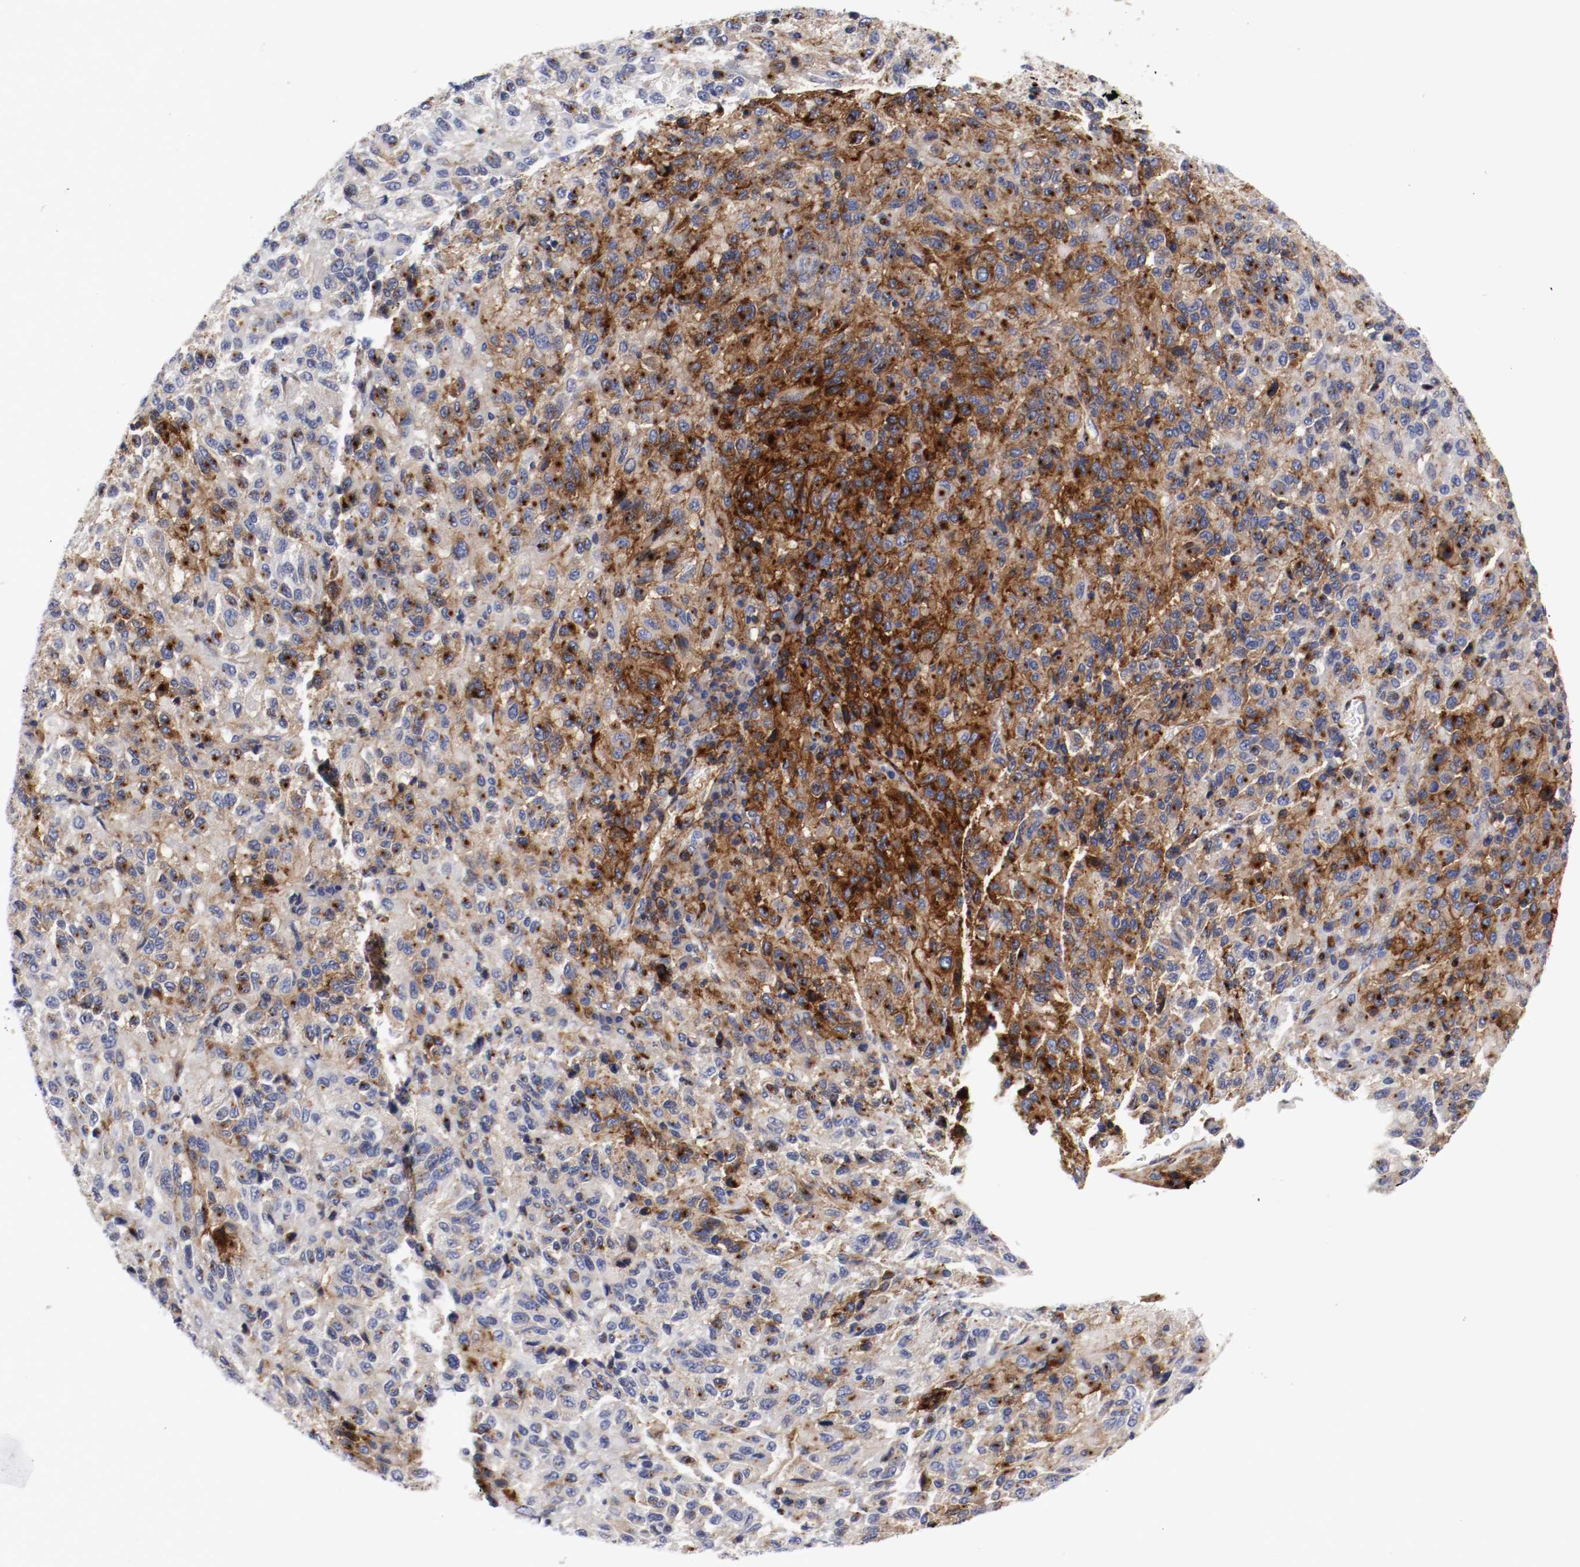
{"staining": {"intensity": "moderate", "quantity": "25%-75%", "location": "cytoplasmic/membranous"}, "tissue": "melanoma", "cell_type": "Tumor cells", "image_type": "cancer", "snomed": [{"axis": "morphology", "description": "Malignant melanoma, Metastatic site"}, {"axis": "topography", "description": "Lung"}], "caption": "Melanoma stained for a protein (brown) reveals moderate cytoplasmic/membranous positive positivity in about 25%-75% of tumor cells.", "gene": "IFITM1", "patient": {"sex": "male", "age": 64}}